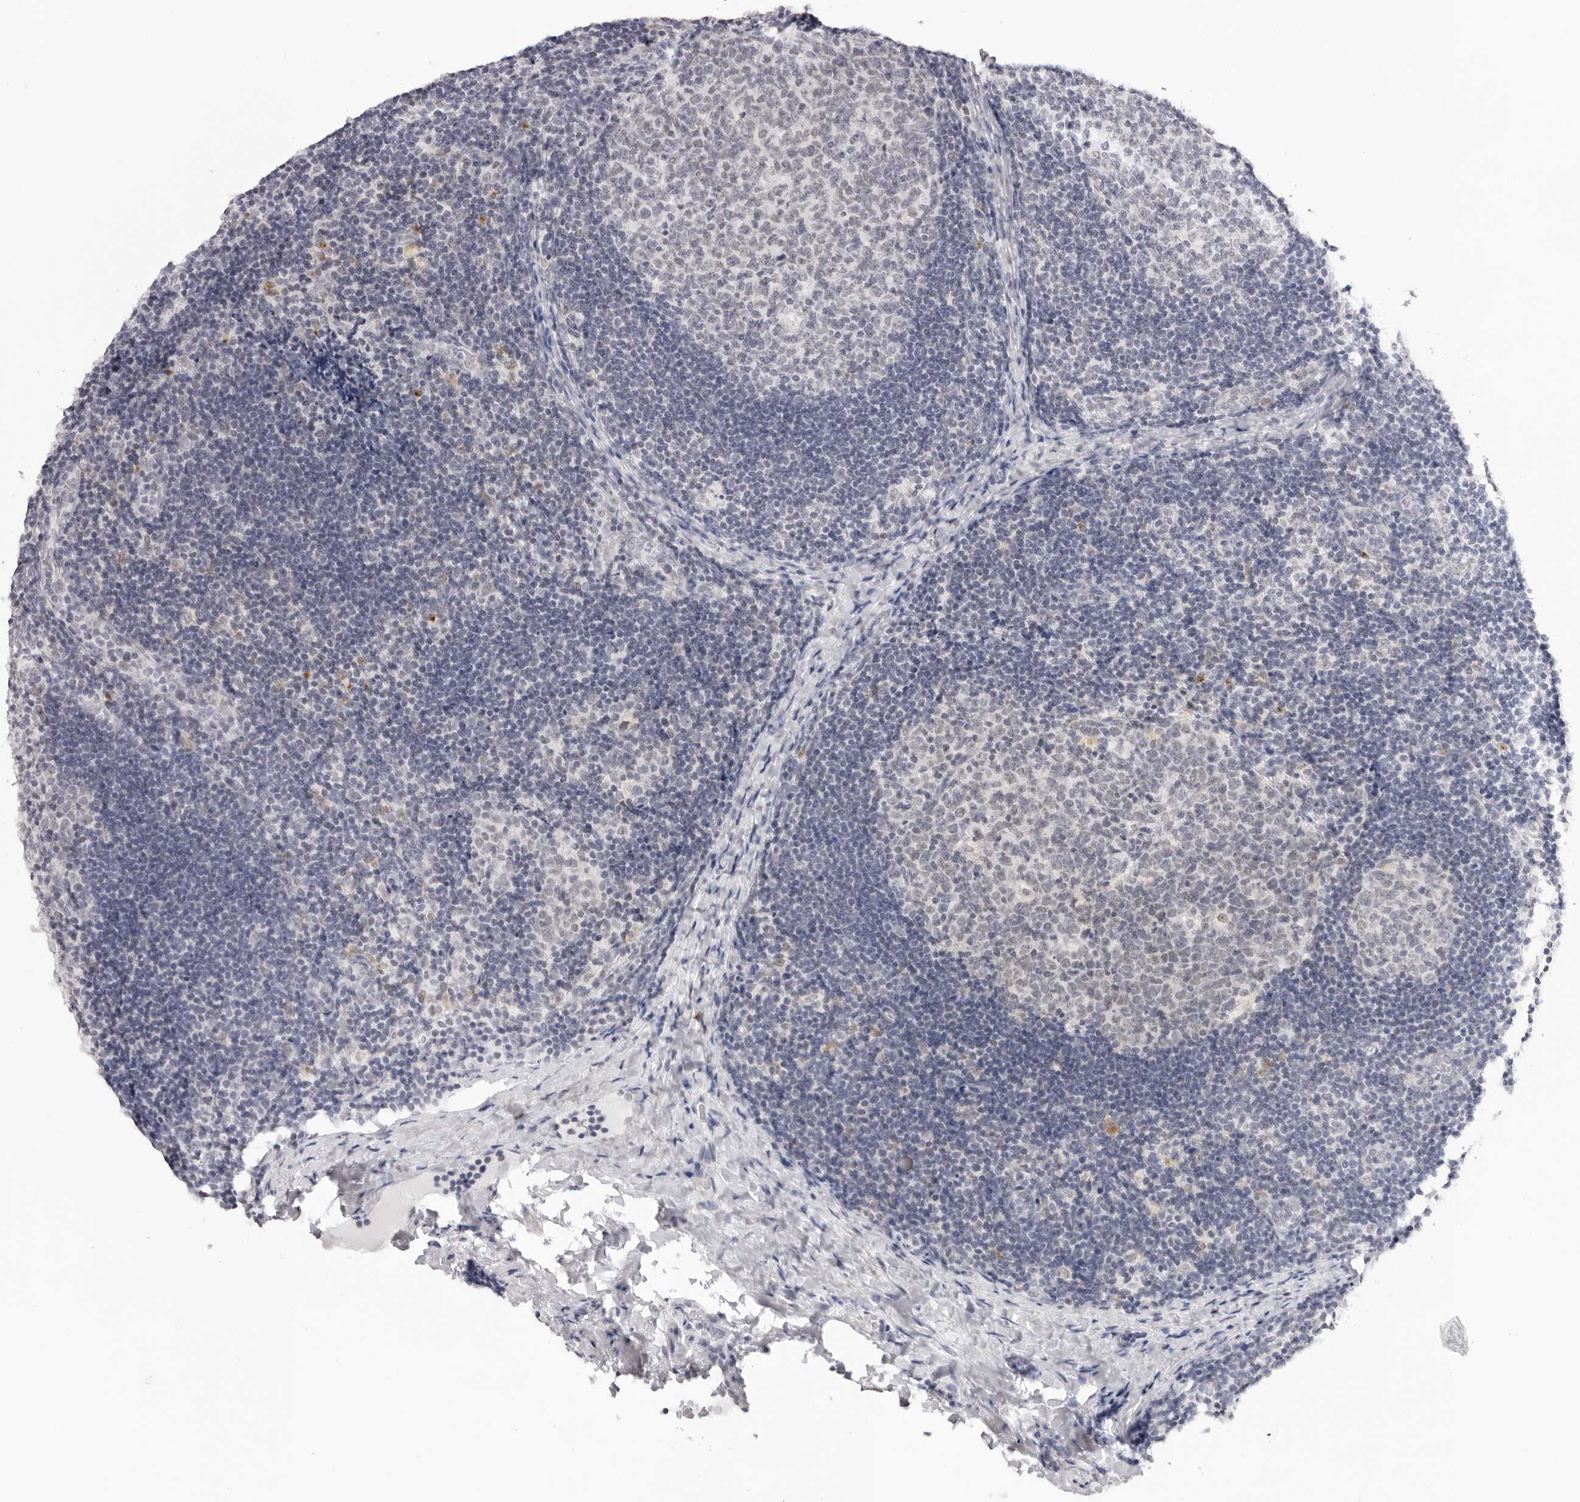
{"staining": {"intensity": "negative", "quantity": "none", "location": "none"}, "tissue": "lymph node", "cell_type": "Germinal center cells", "image_type": "normal", "snomed": [{"axis": "morphology", "description": "Normal tissue, NOS"}, {"axis": "topography", "description": "Lymph node"}], "caption": "The micrograph reveals no significant staining in germinal center cells of lymph node.", "gene": "KLK12", "patient": {"sex": "female", "age": 14}}